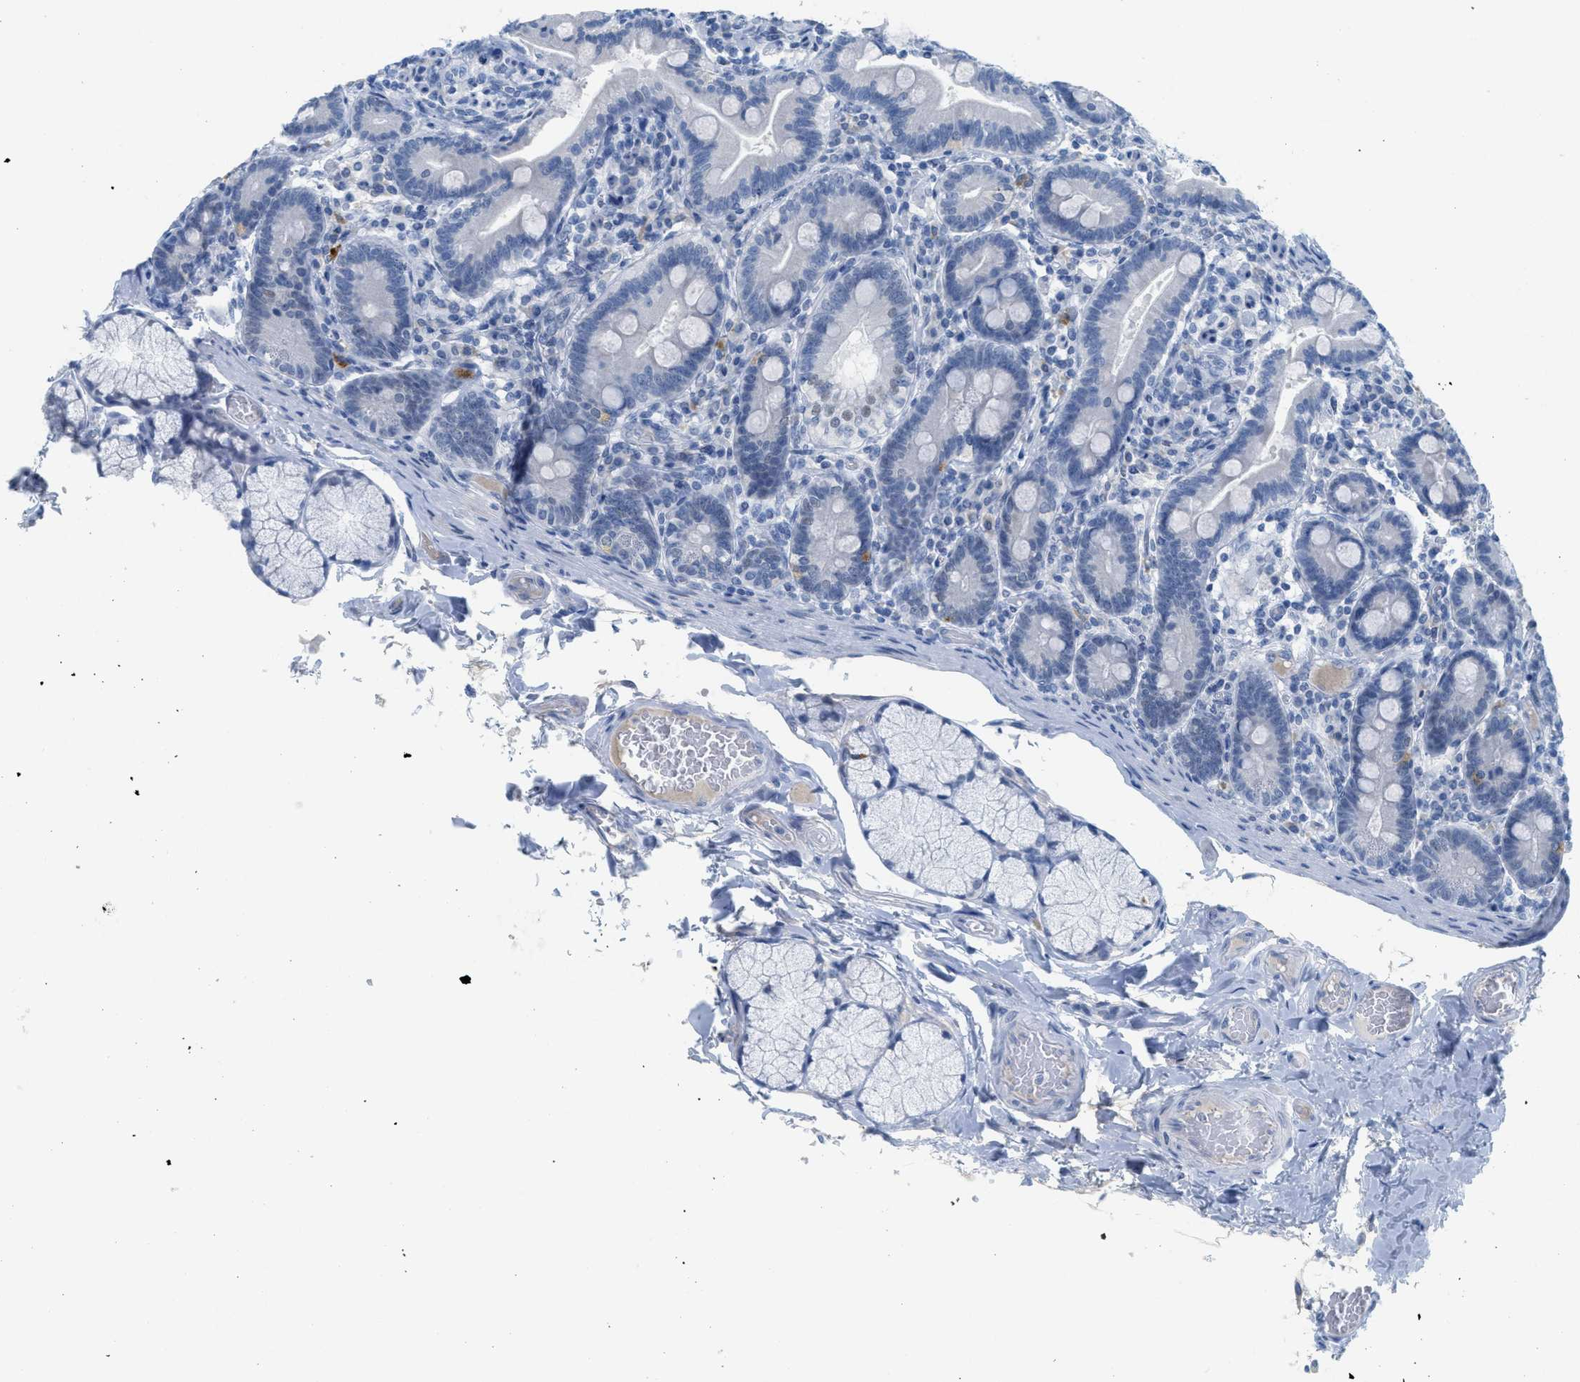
{"staining": {"intensity": "negative", "quantity": "none", "location": "none"}, "tissue": "duodenum", "cell_type": "Glandular cells", "image_type": "normal", "snomed": [{"axis": "morphology", "description": "Normal tissue, NOS"}, {"axis": "topography", "description": "Duodenum"}], "caption": "High magnification brightfield microscopy of unremarkable duodenum stained with DAB (brown) and counterstained with hematoxylin (blue): glandular cells show no significant staining. (DAB (3,3'-diaminobenzidine) immunohistochemistry with hematoxylin counter stain).", "gene": "HSF2", "patient": {"sex": "male", "age": 54}}